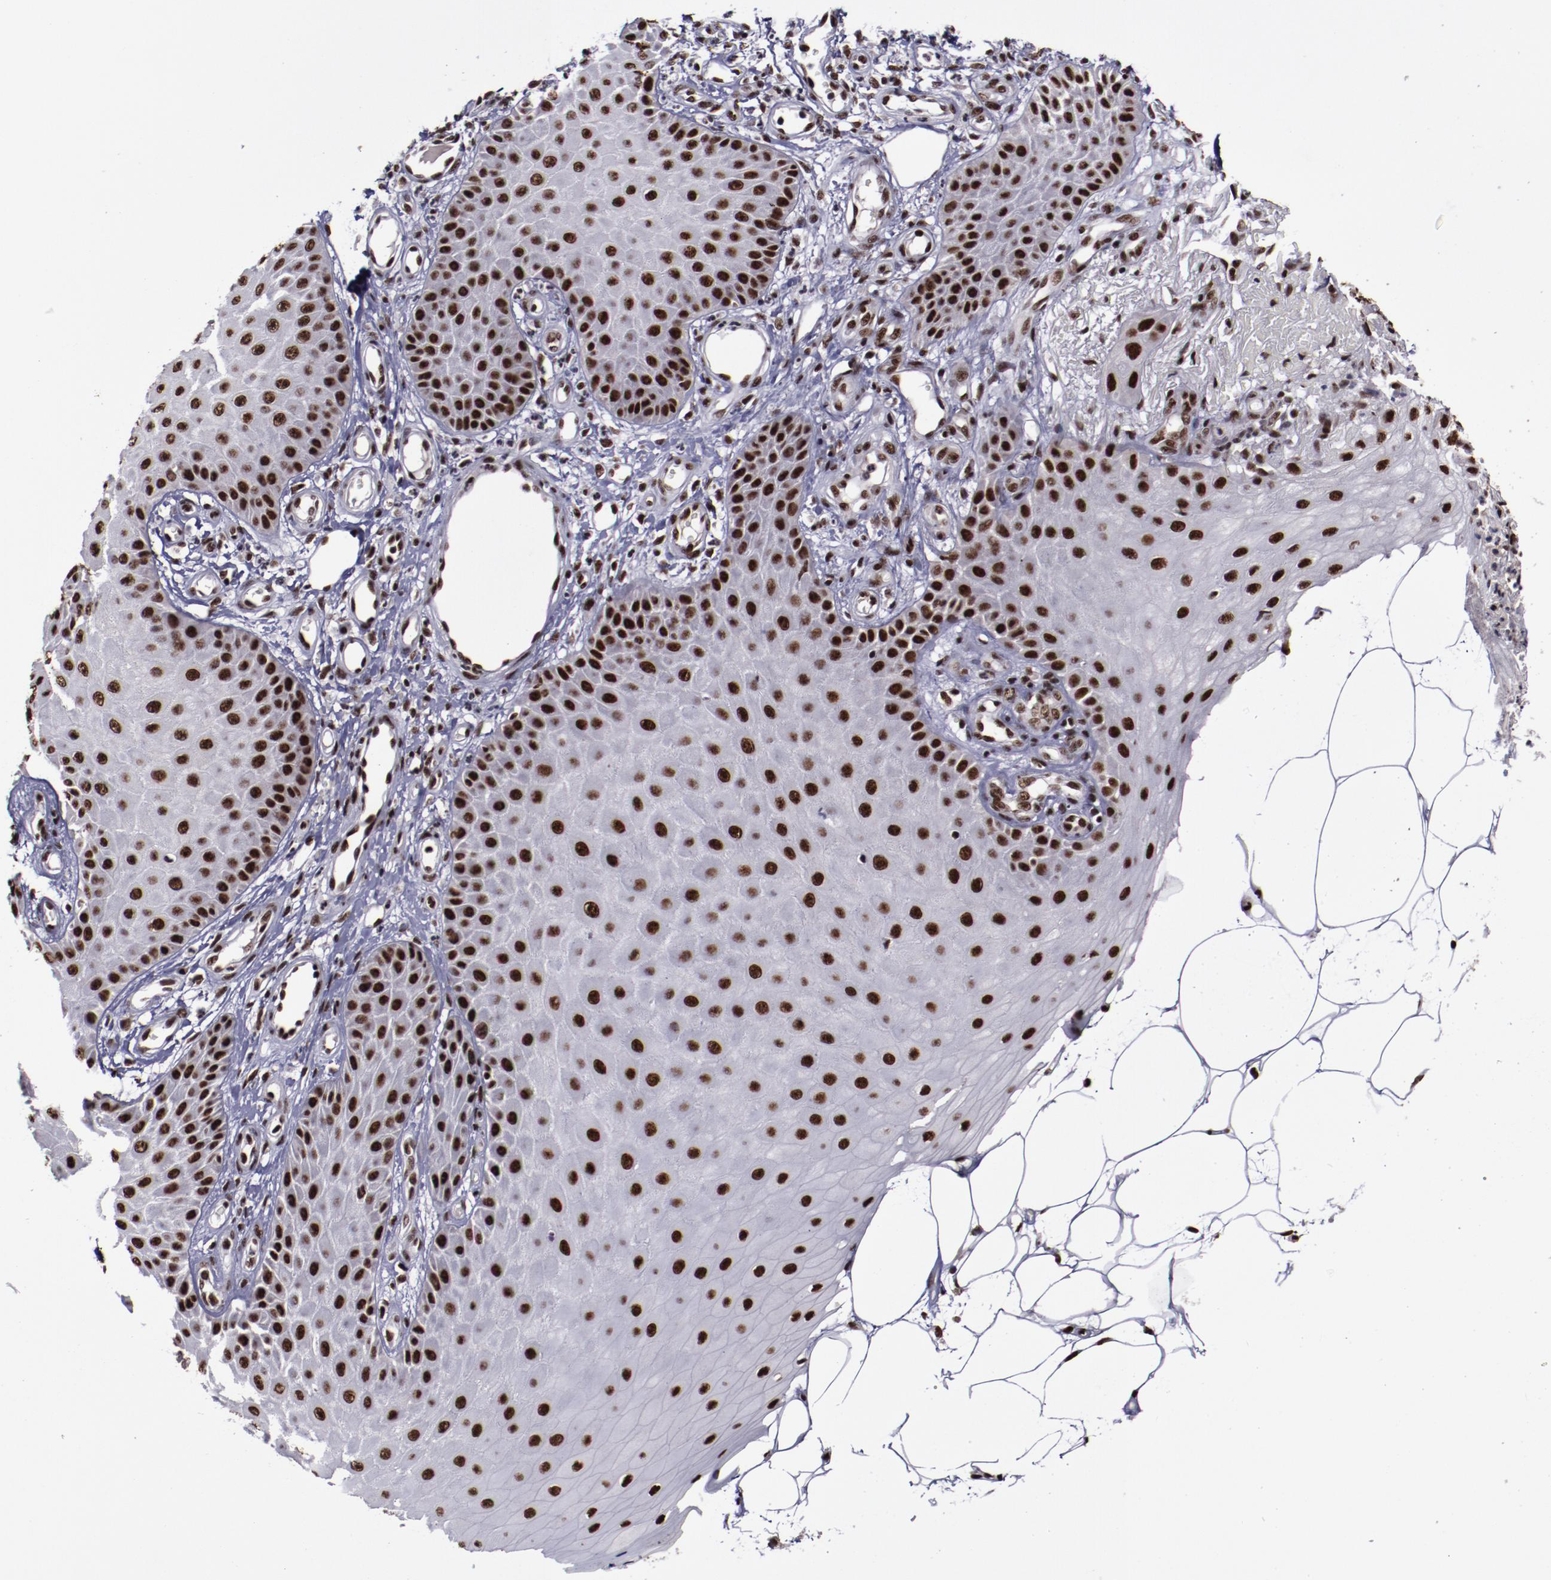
{"staining": {"intensity": "strong", "quantity": ">75%", "location": "nuclear"}, "tissue": "skin cancer", "cell_type": "Tumor cells", "image_type": "cancer", "snomed": [{"axis": "morphology", "description": "Squamous cell carcinoma, NOS"}, {"axis": "topography", "description": "Skin"}], "caption": "Approximately >75% of tumor cells in human skin squamous cell carcinoma display strong nuclear protein positivity as visualized by brown immunohistochemical staining.", "gene": "ERH", "patient": {"sex": "female", "age": 40}}